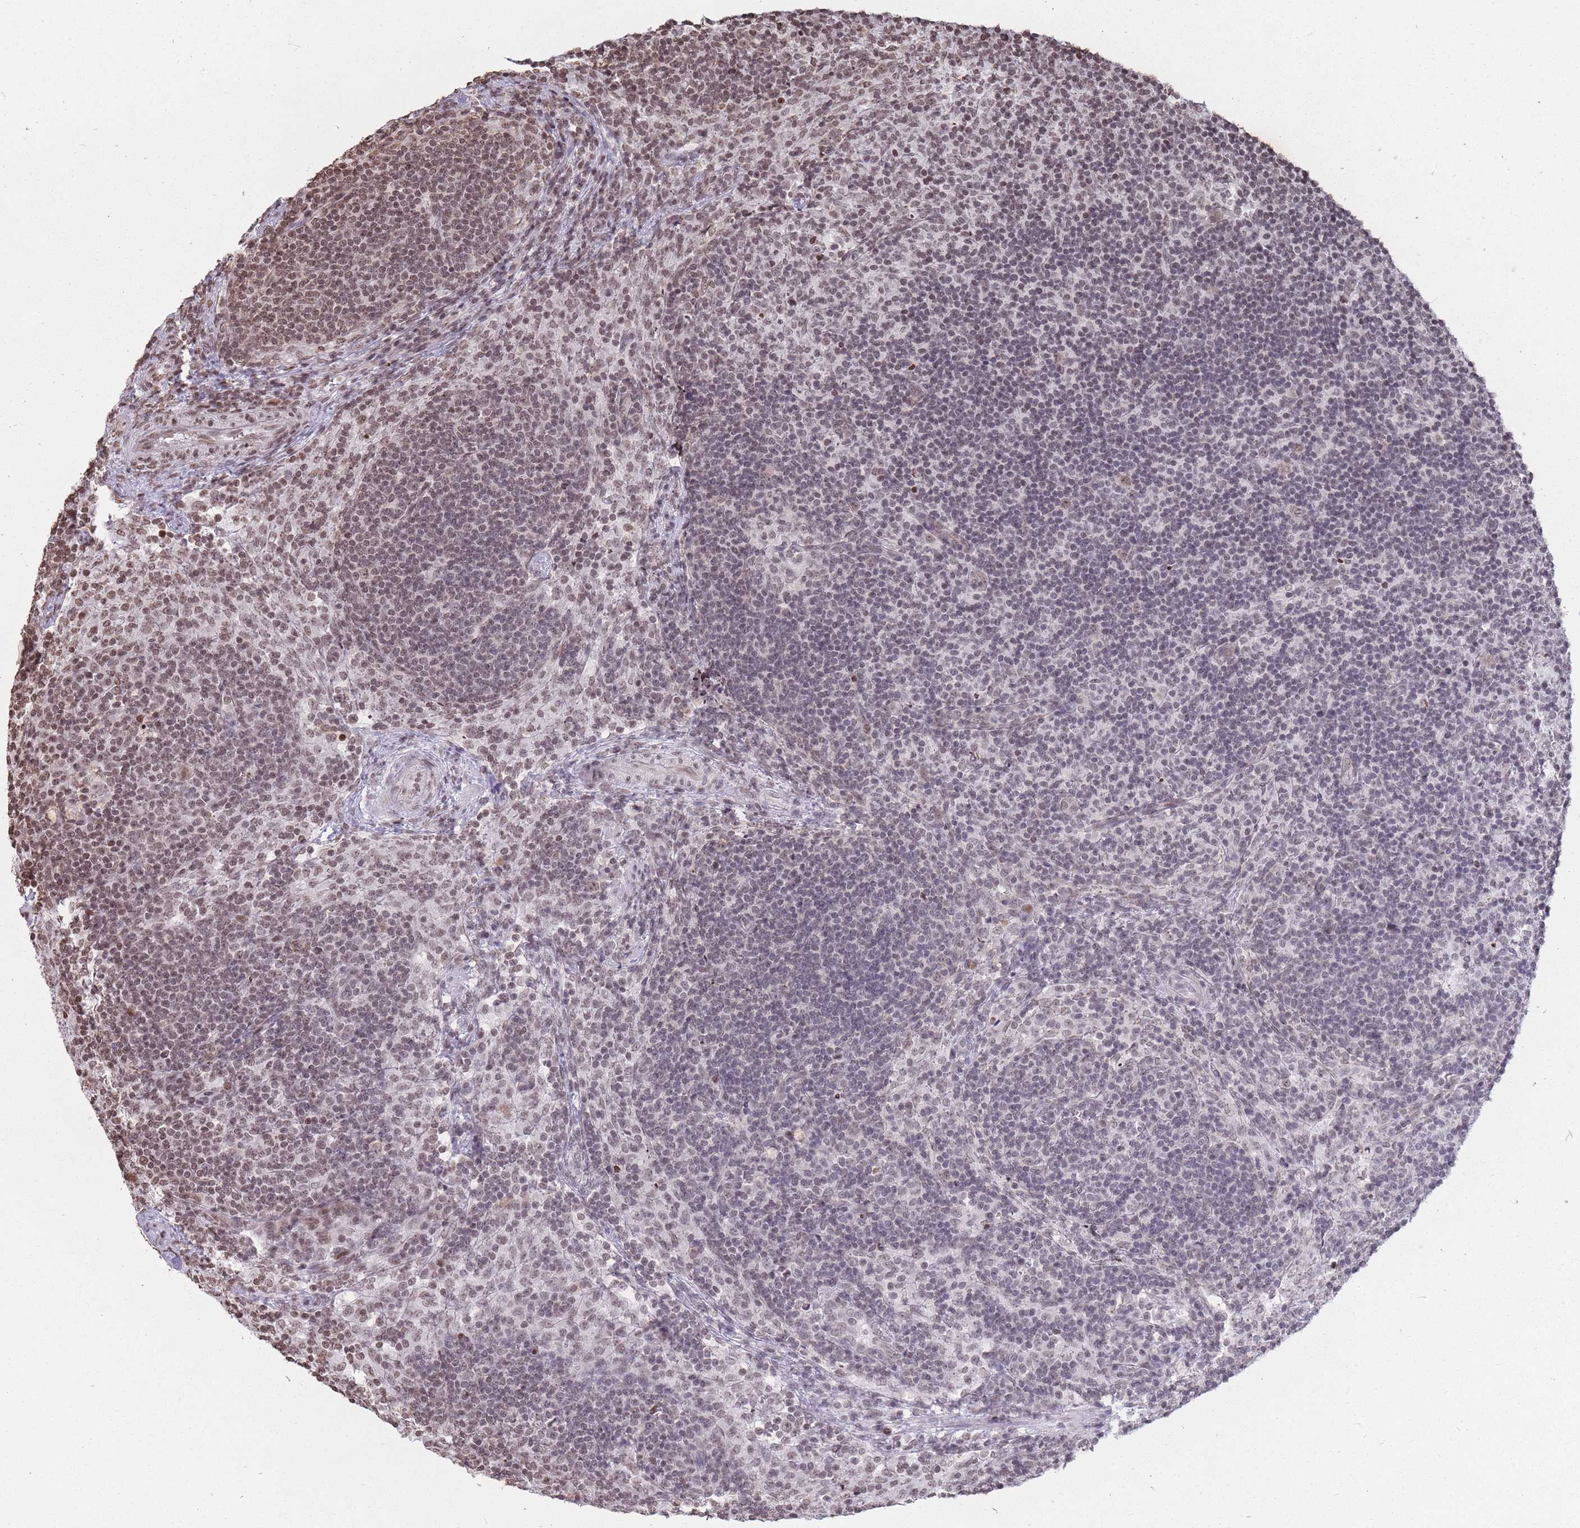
{"staining": {"intensity": "weak", "quantity": "25%-75%", "location": "nuclear"}, "tissue": "lymph node", "cell_type": "Germinal center cells", "image_type": "normal", "snomed": [{"axis": "morphology", "description": "Normal tissue, NOS"}, {"axis": "topography", "description": "Lymph node"}], "caption": "Immunohistochemistry (IHC) histopathology image of normal lymph node: human lymph node stained using immunohistochemistry shows low levels of weak protein expression localized specifically in the nuclear of germinal center cells, appearing as a nuclear brown color.", "gene": "SHISAL1", "patient": {"sex": "female", "age": 30}}